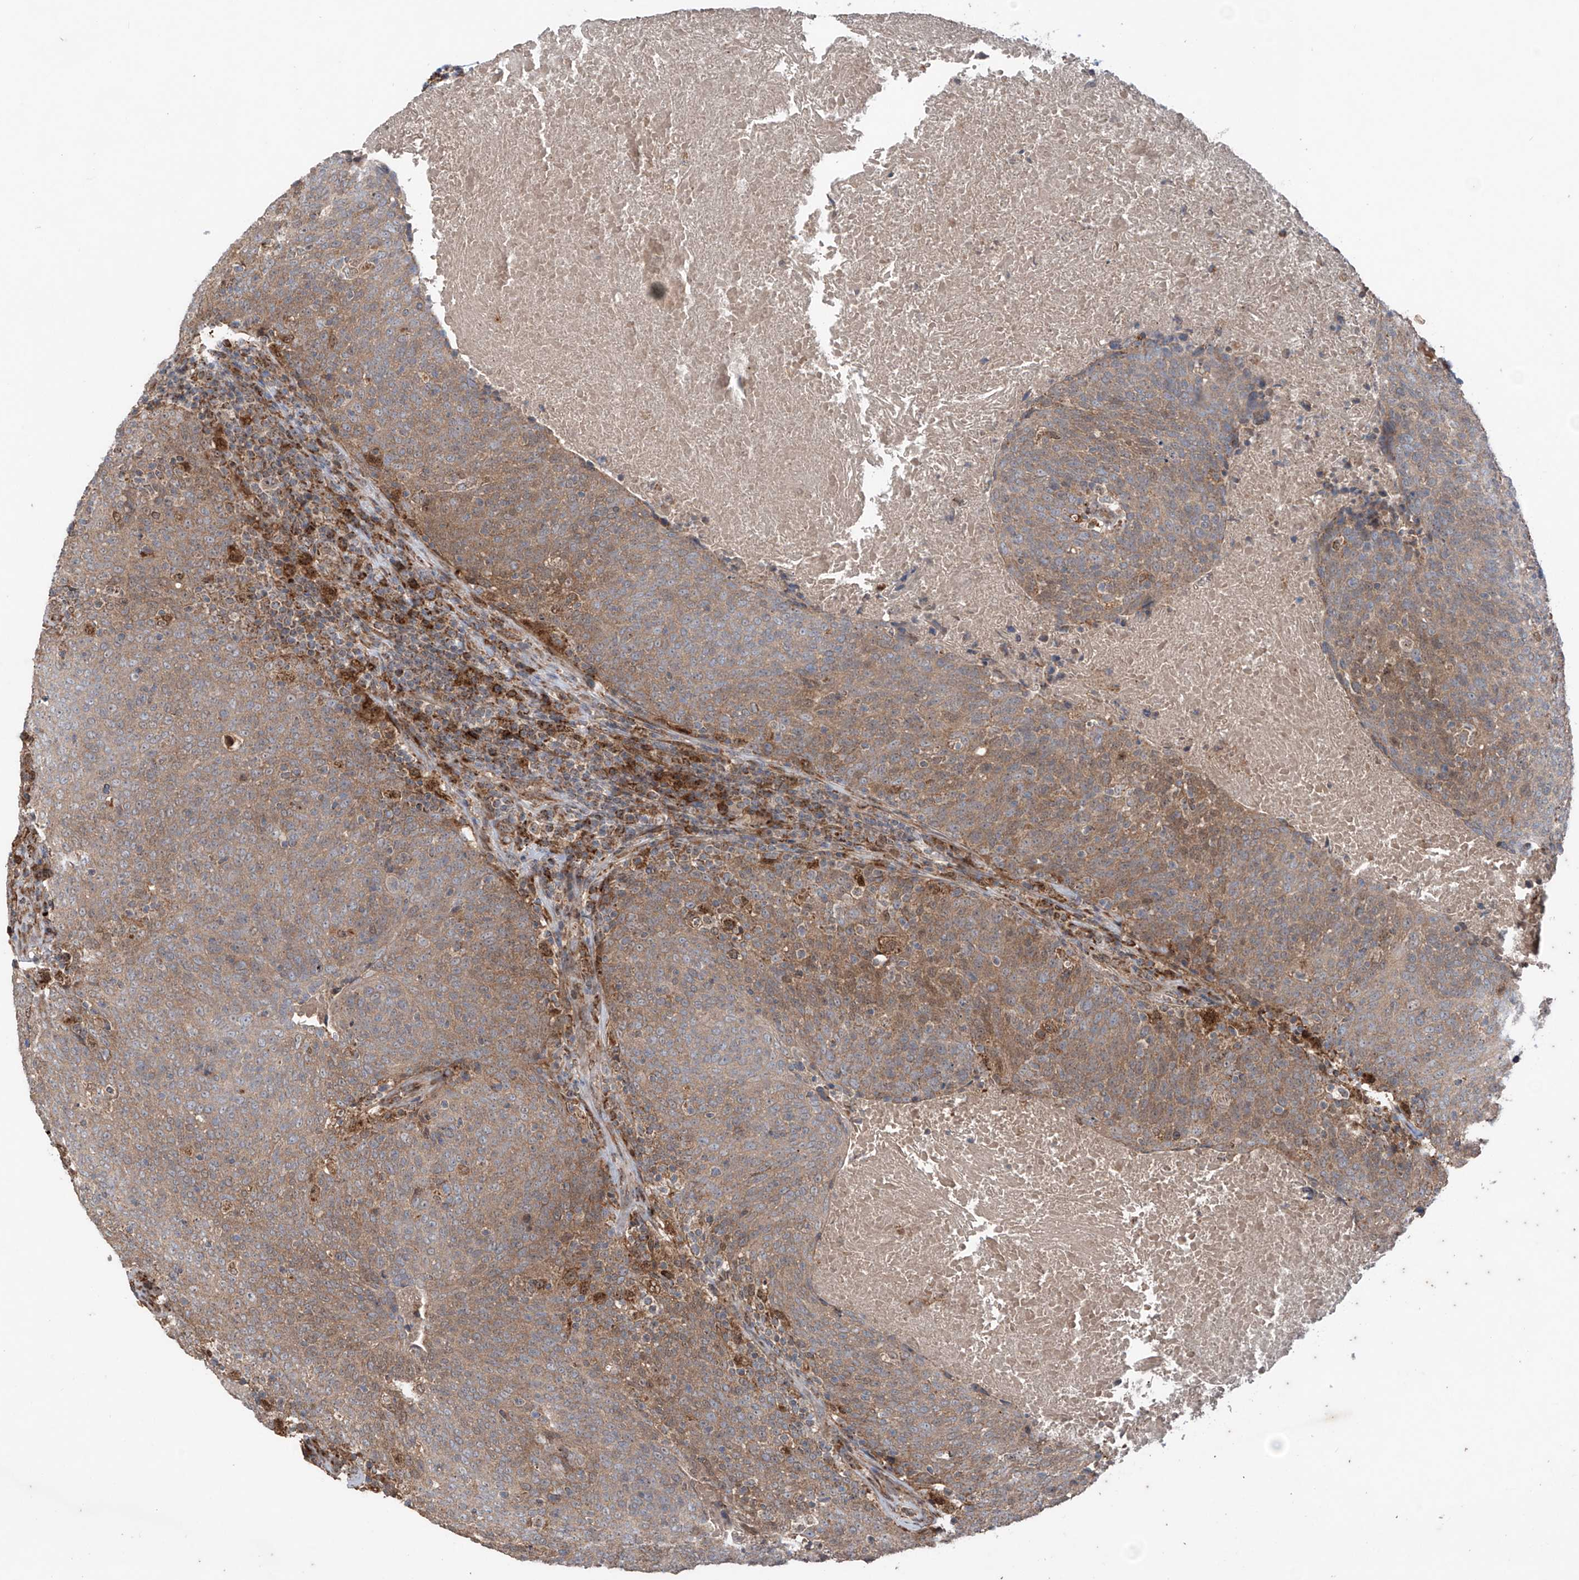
{"staining": {"intensity": "weak", "quantity": ">75%", "location": "cytoplasmic/membranous"}, "tissue": "head and neck cancer", "cell_type": "Tumor cells", "image_type": "cancer", "snomed": [{"axis": "morphology", "description": "Squamous cell carcinoma, NOS"}, {"axis": "morphology", "description": "Squamous cell carcinoma, metastatic, NOS"}, {"axis": "topography", "description": "Lymph node"}, {"axis": "topography", "description": "Head-Neck"}], "caption": "Protein staining exhibits weak cytoplasmic/membranous staining in about >75% of tumor cells in head and neck cancer.", "gene": "SAMD3", "patient": {"sex": "male", "age": 62}}